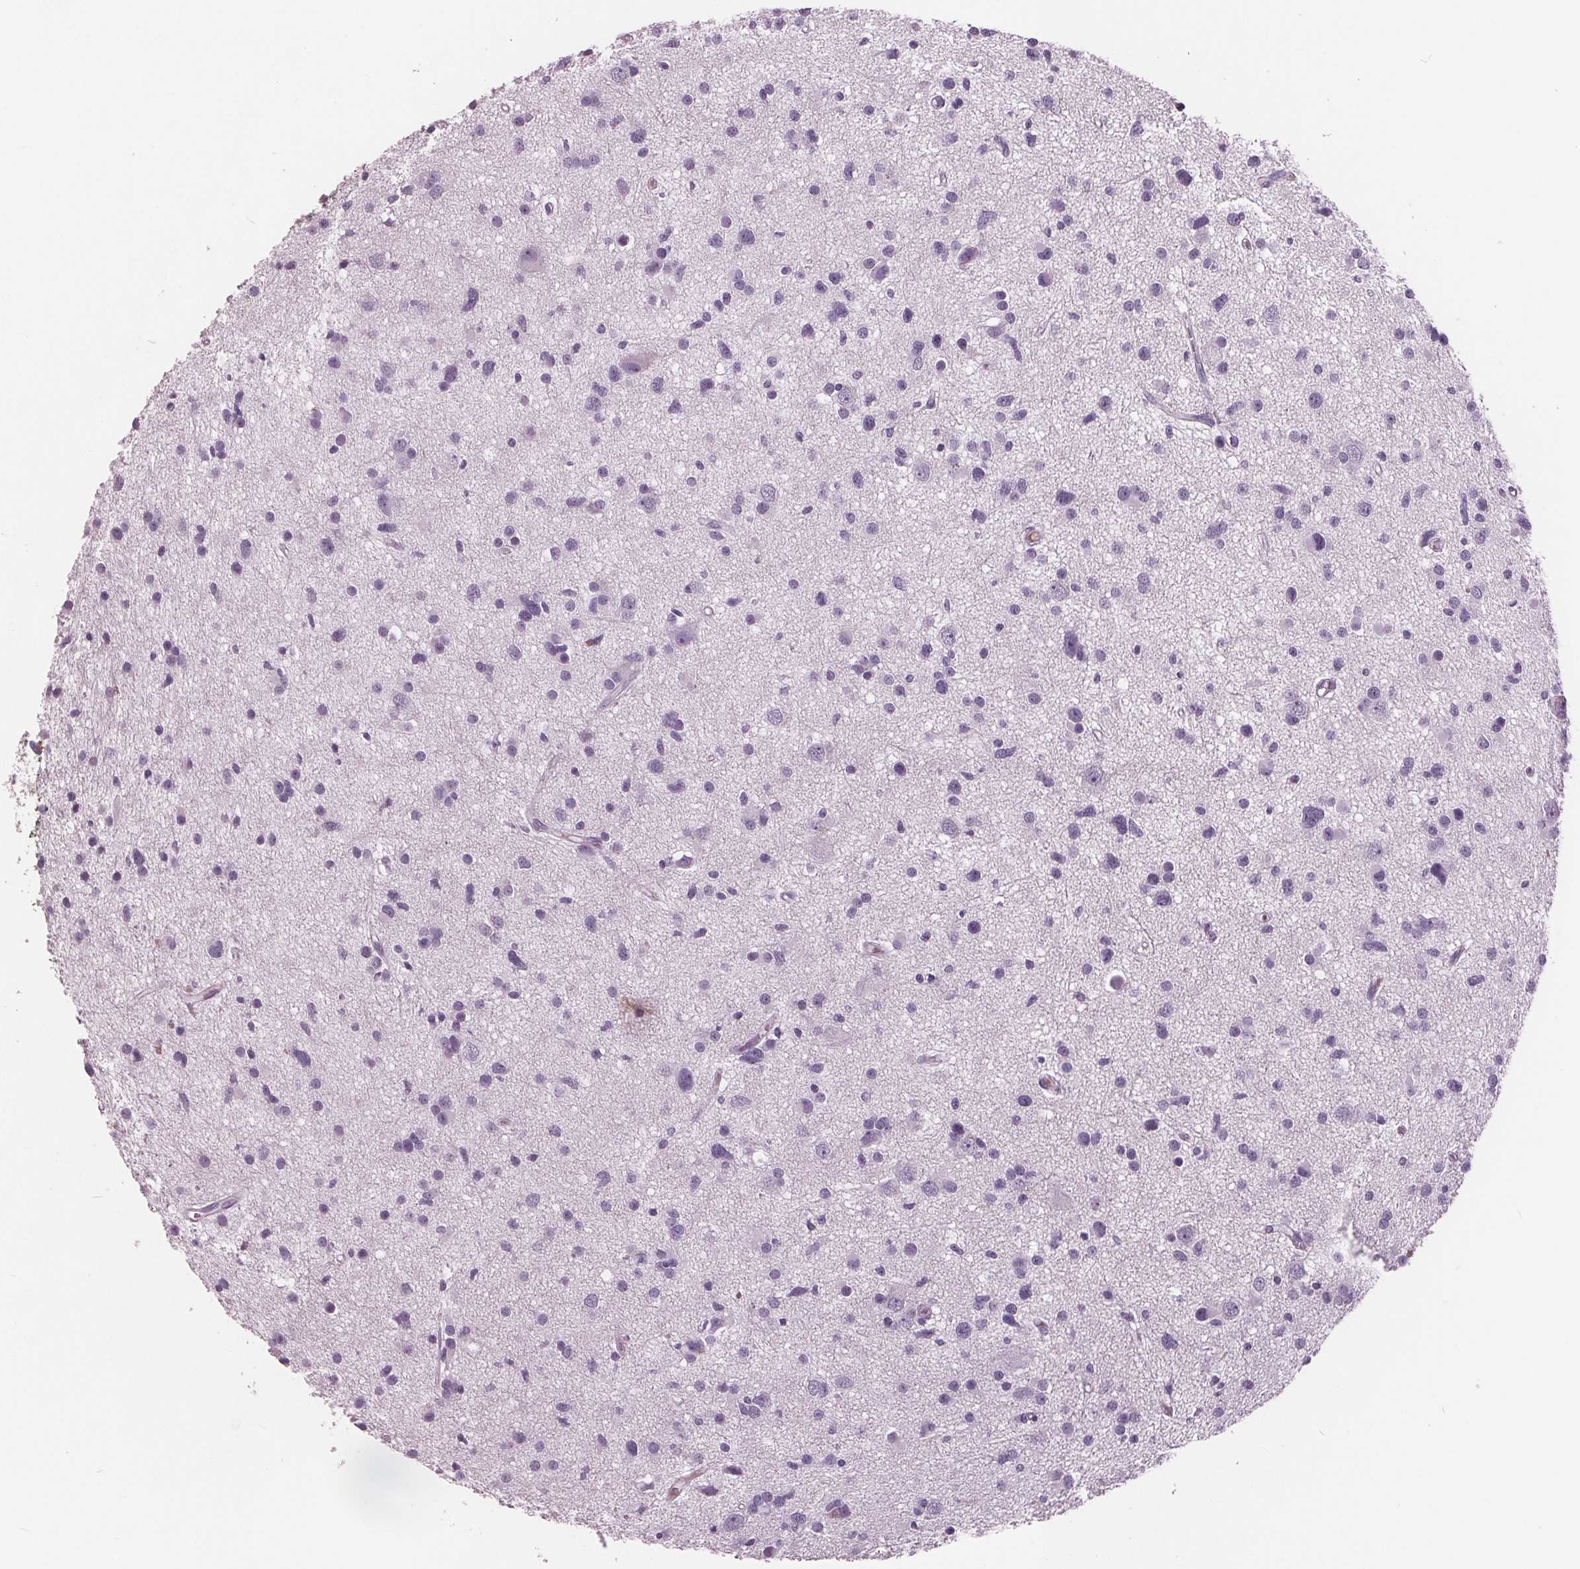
{"staining": {"intensity": "negative", "quantity": "none", "location": "none"}, "tissue": "glioma", "cell_type": "Tumor cells", "image_type": "cancer", "snomed": [{"axis": "morphology", "description": "Glioma, malignant, High grade"}, {"axis": "topography", "description": "Brain"}], "caption": "Tumor cells are negative for protein expression in human glioma.", "gene": "AMBP", "patient": {"sex": "male", "age": 54}}